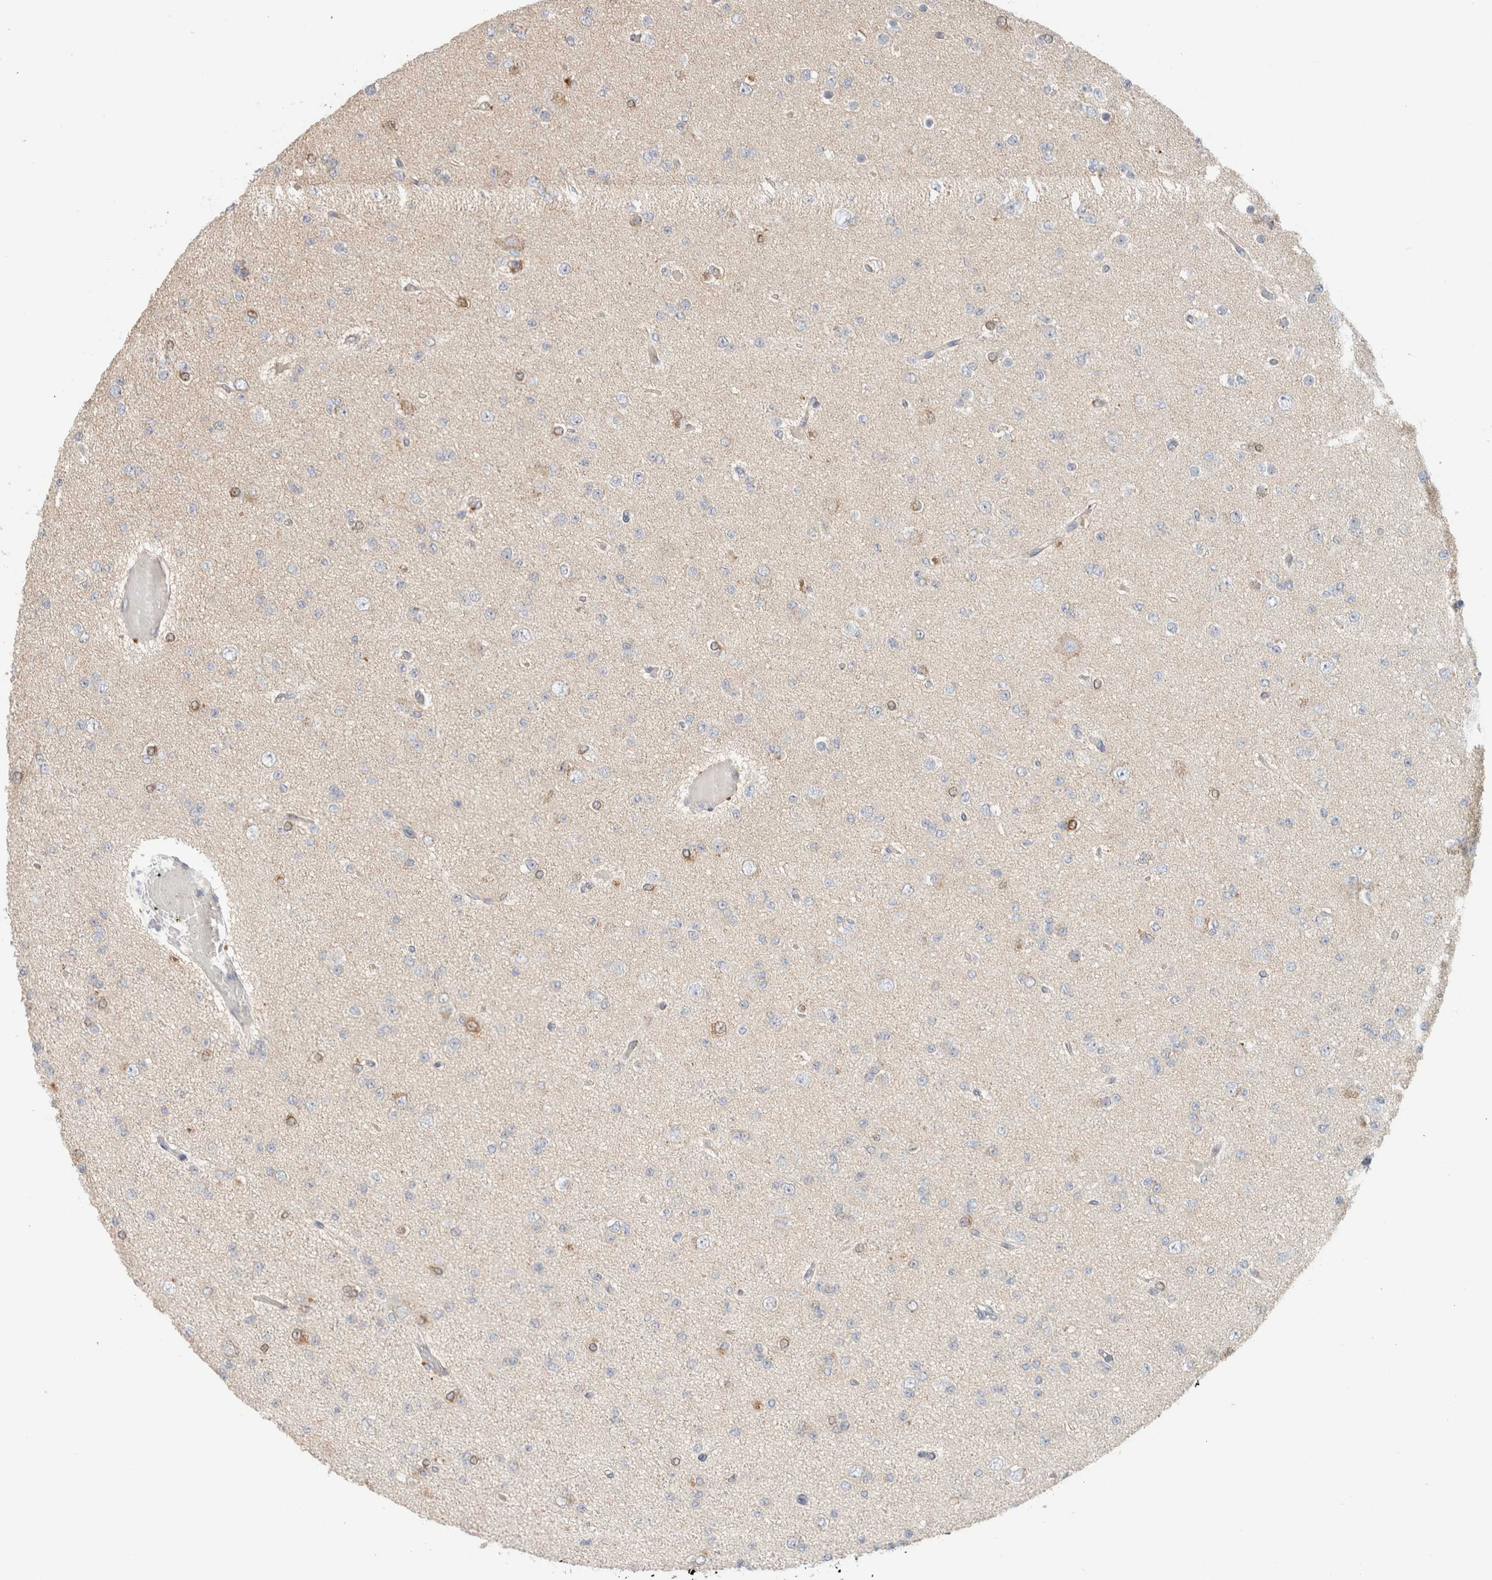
{"staining": {"intensity": "negative", "quantity": "none", "location": "none"}, "tissue": "glioma", "cell_type": "Tumor cells", "image_type": "cancer", "snomed": [{"axis": "morphology", "description": "Glioma, malignant, Low grade"}, {"axis": "topography", "description": "Brain"}], "caption": "DAB immunohistochemical staining of malignant glioma (low-grade) demonstrates no significant staining in tumor cells. (Brightfield microscopy of DAB IHC at high magnification).", "gene": "CA13", "patient": {"sex": "female", "age": 22}}